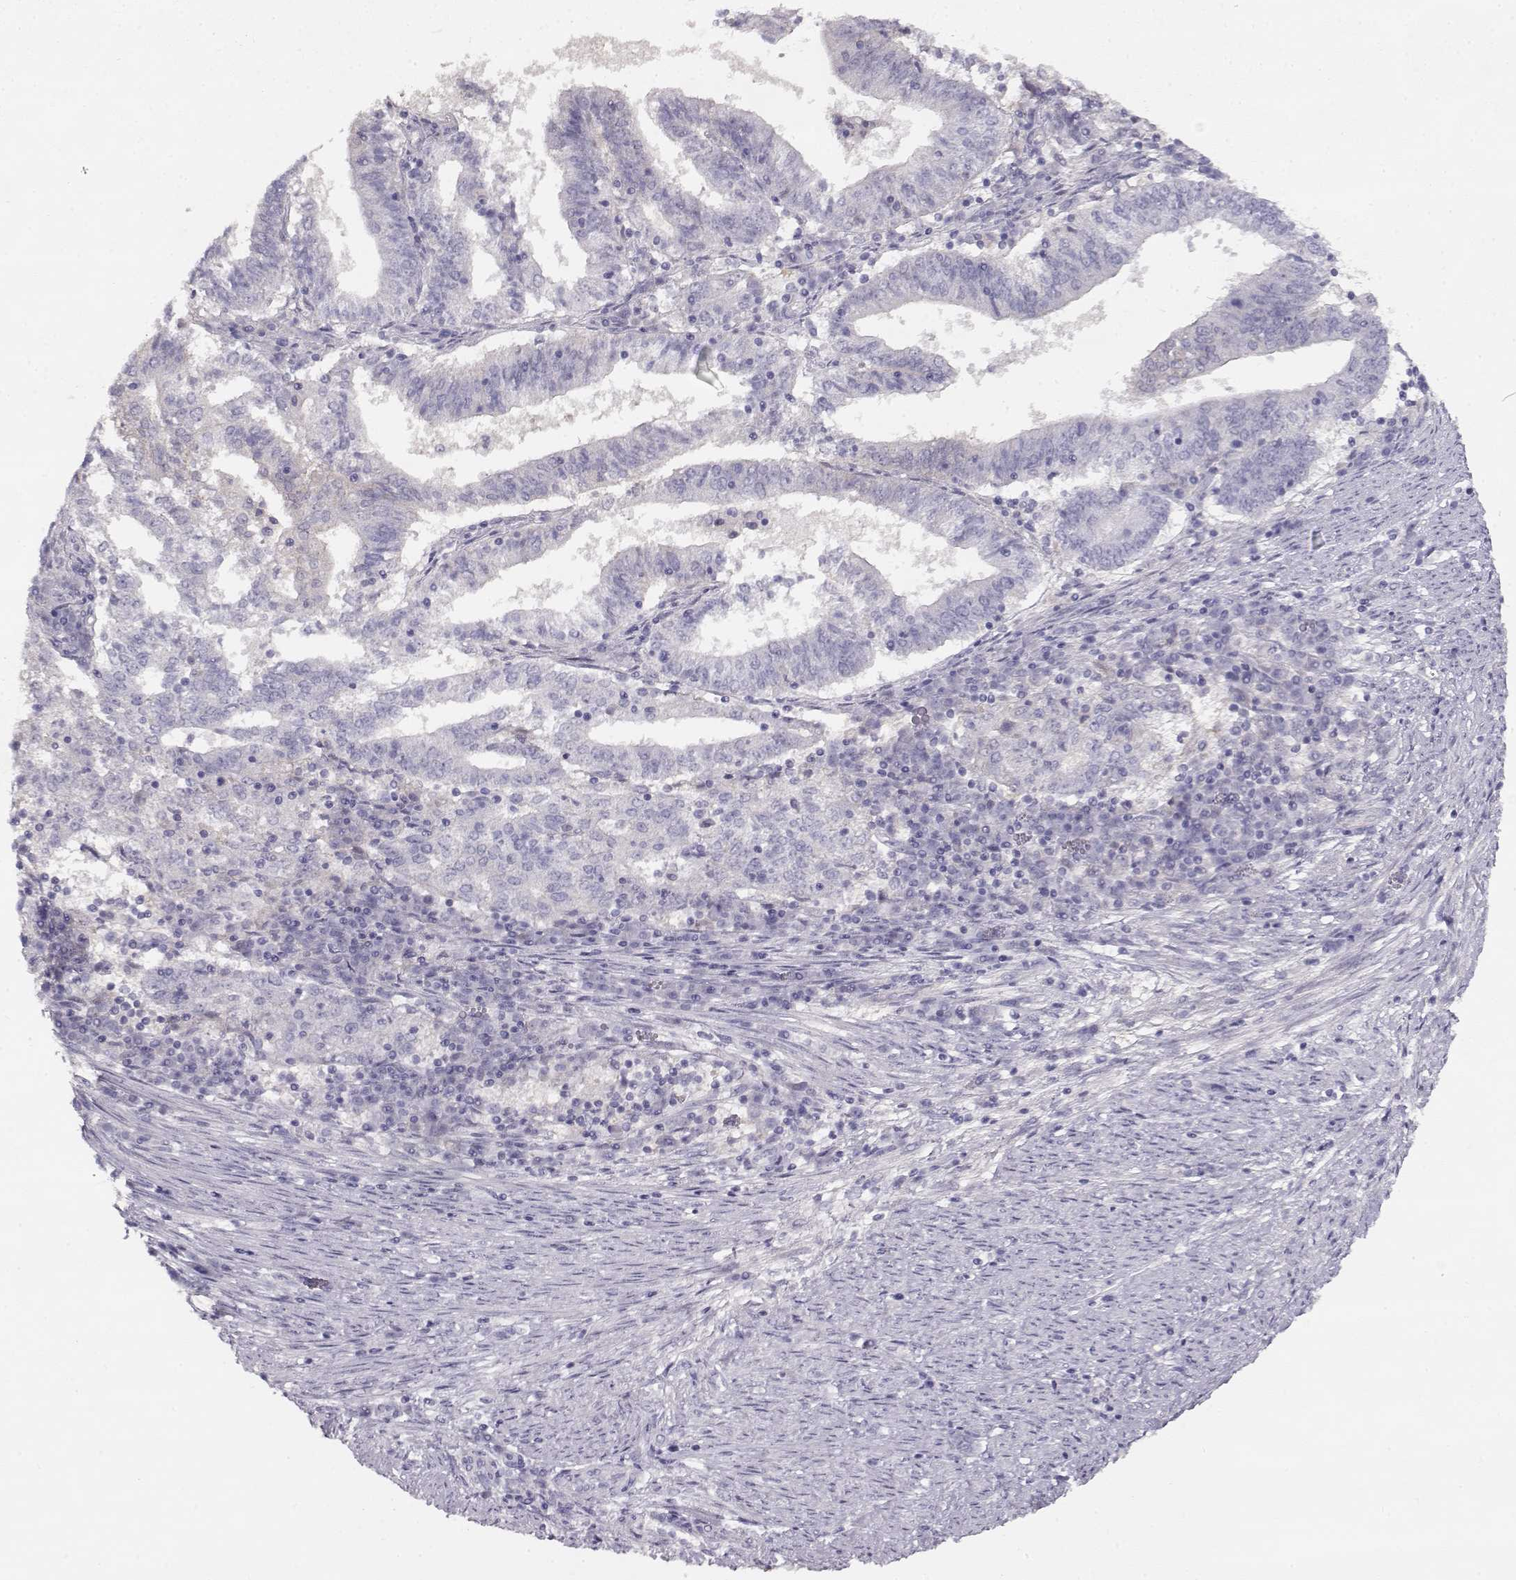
{"staining": {"intensity": "negative", "quantity": "none", "location": "none"}, "tissue": "endometrial cancer", "cell_type": "Tumor cells", "image_type": "cancer", "snomed": [{"axis": "morphology", "description": "Adenocarcinoma, NOS"}, {"axis": "topography", "description": "Endometrium"}], "caption": "This micrograph is of endometrial adenocarcinoma stained with immunohistochemistry (IHC) to label a protein in brown with the nuclei are counter-stained blue. There is no expression in tumor cells.", "gene": "NDRG4", "patient": {"sex": "female", "age": 82}}